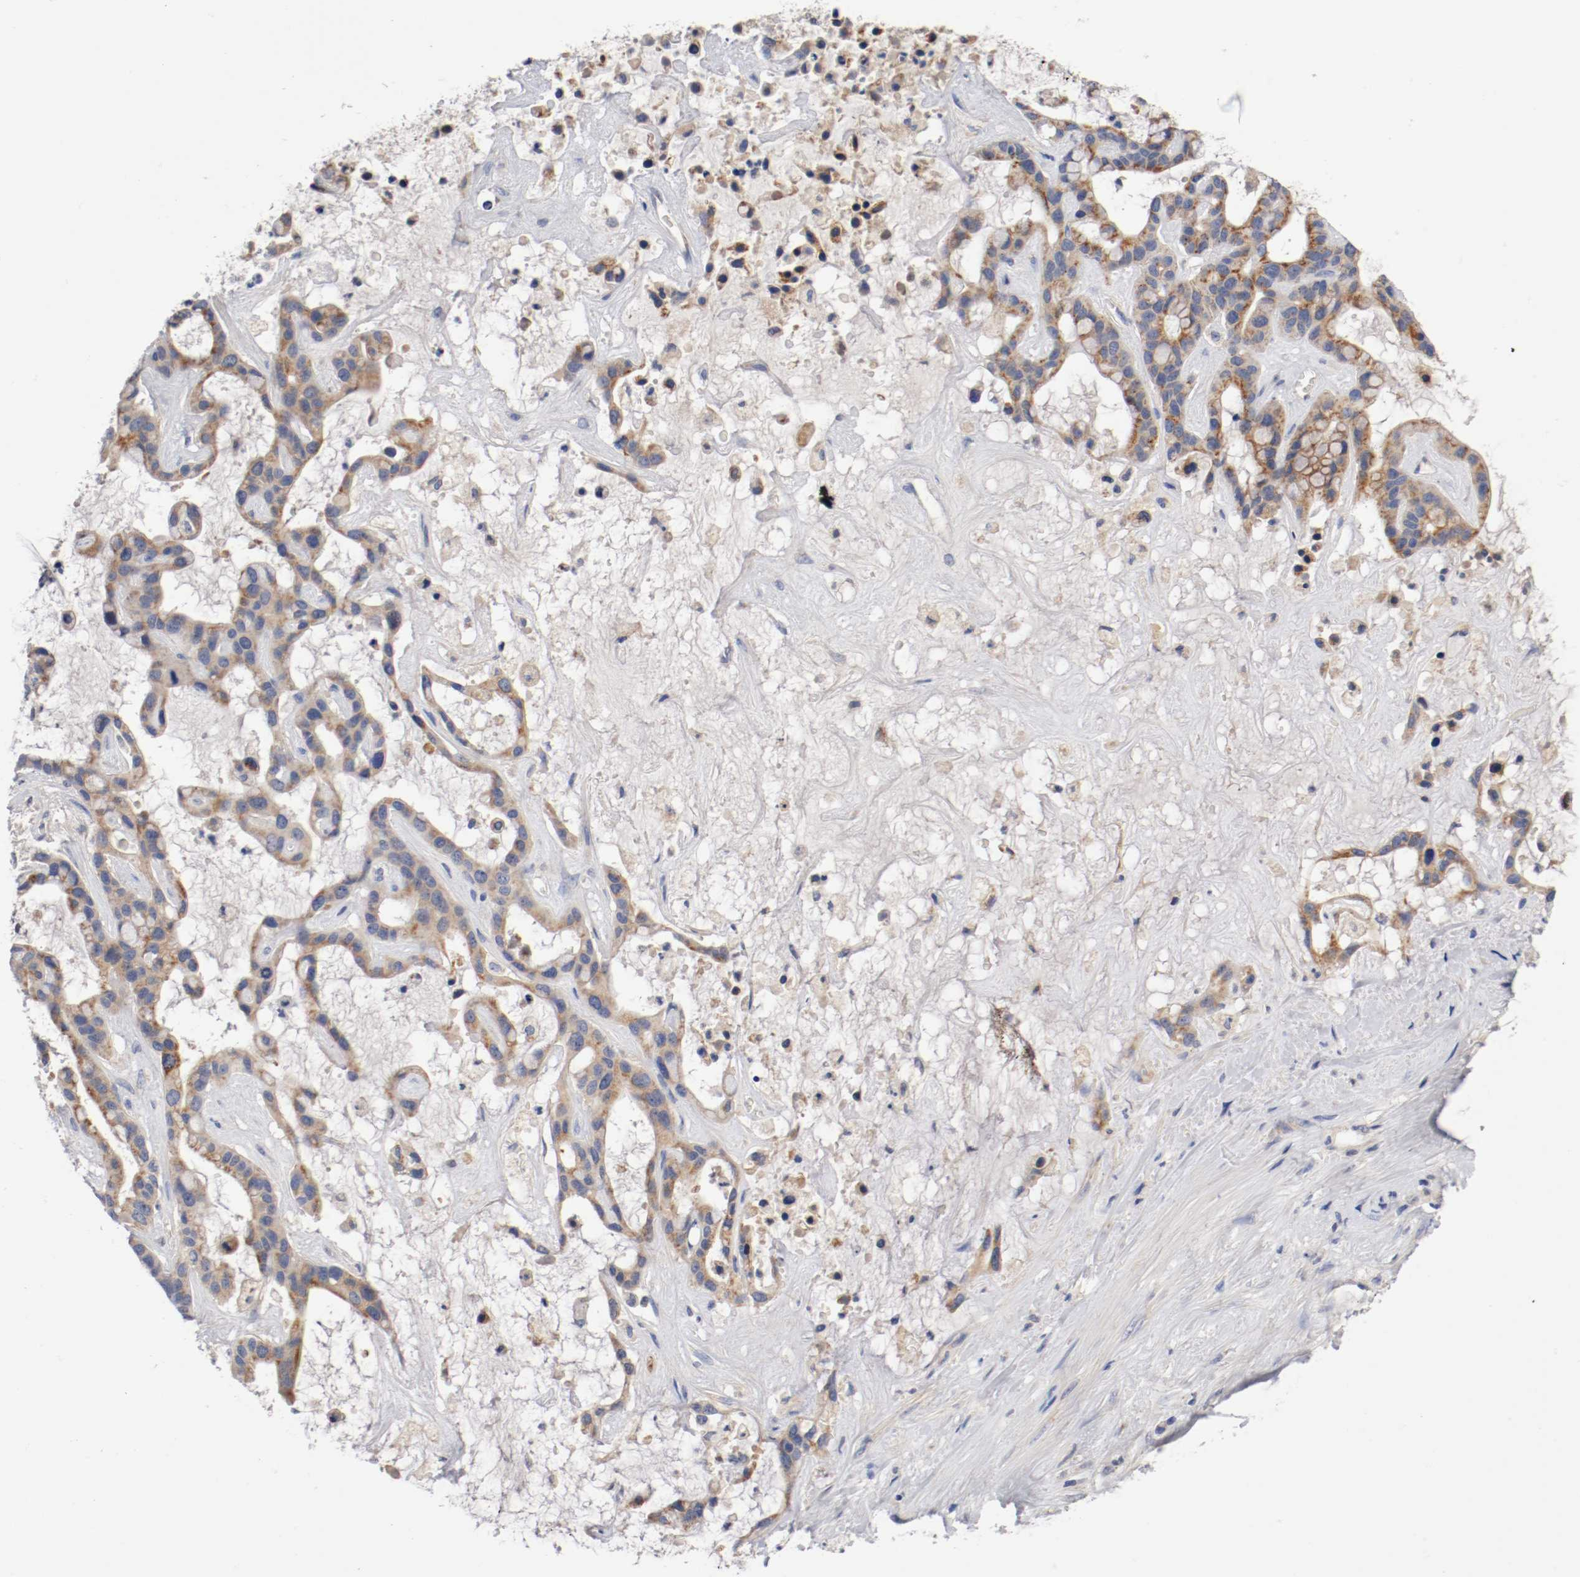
{"staining": {"intensity": "weak", "quantity": "25%-75%", "location": "cytoplasmic/membranous"}, "tissue": "liver cancer", "cell_type": "Tumor cells", "image_type": "cancer", "snomed": [{"axis": "morphology", "description": "Cholangiocarcinoma"}, {"axis": "topography", "description": "Liver"}], "caption": "IHC of liver cancer (cholangiocarcinoma) displays low levels of weak cytoplasmic/membranous expression in about 25%-75% of tumor cells. (DAB (3,3'-diaminobenzidine) IHC with brightfield microscopy, high magnification).", "gene": "PCSK6", "patient": {"sex": "female", "age": 65}}